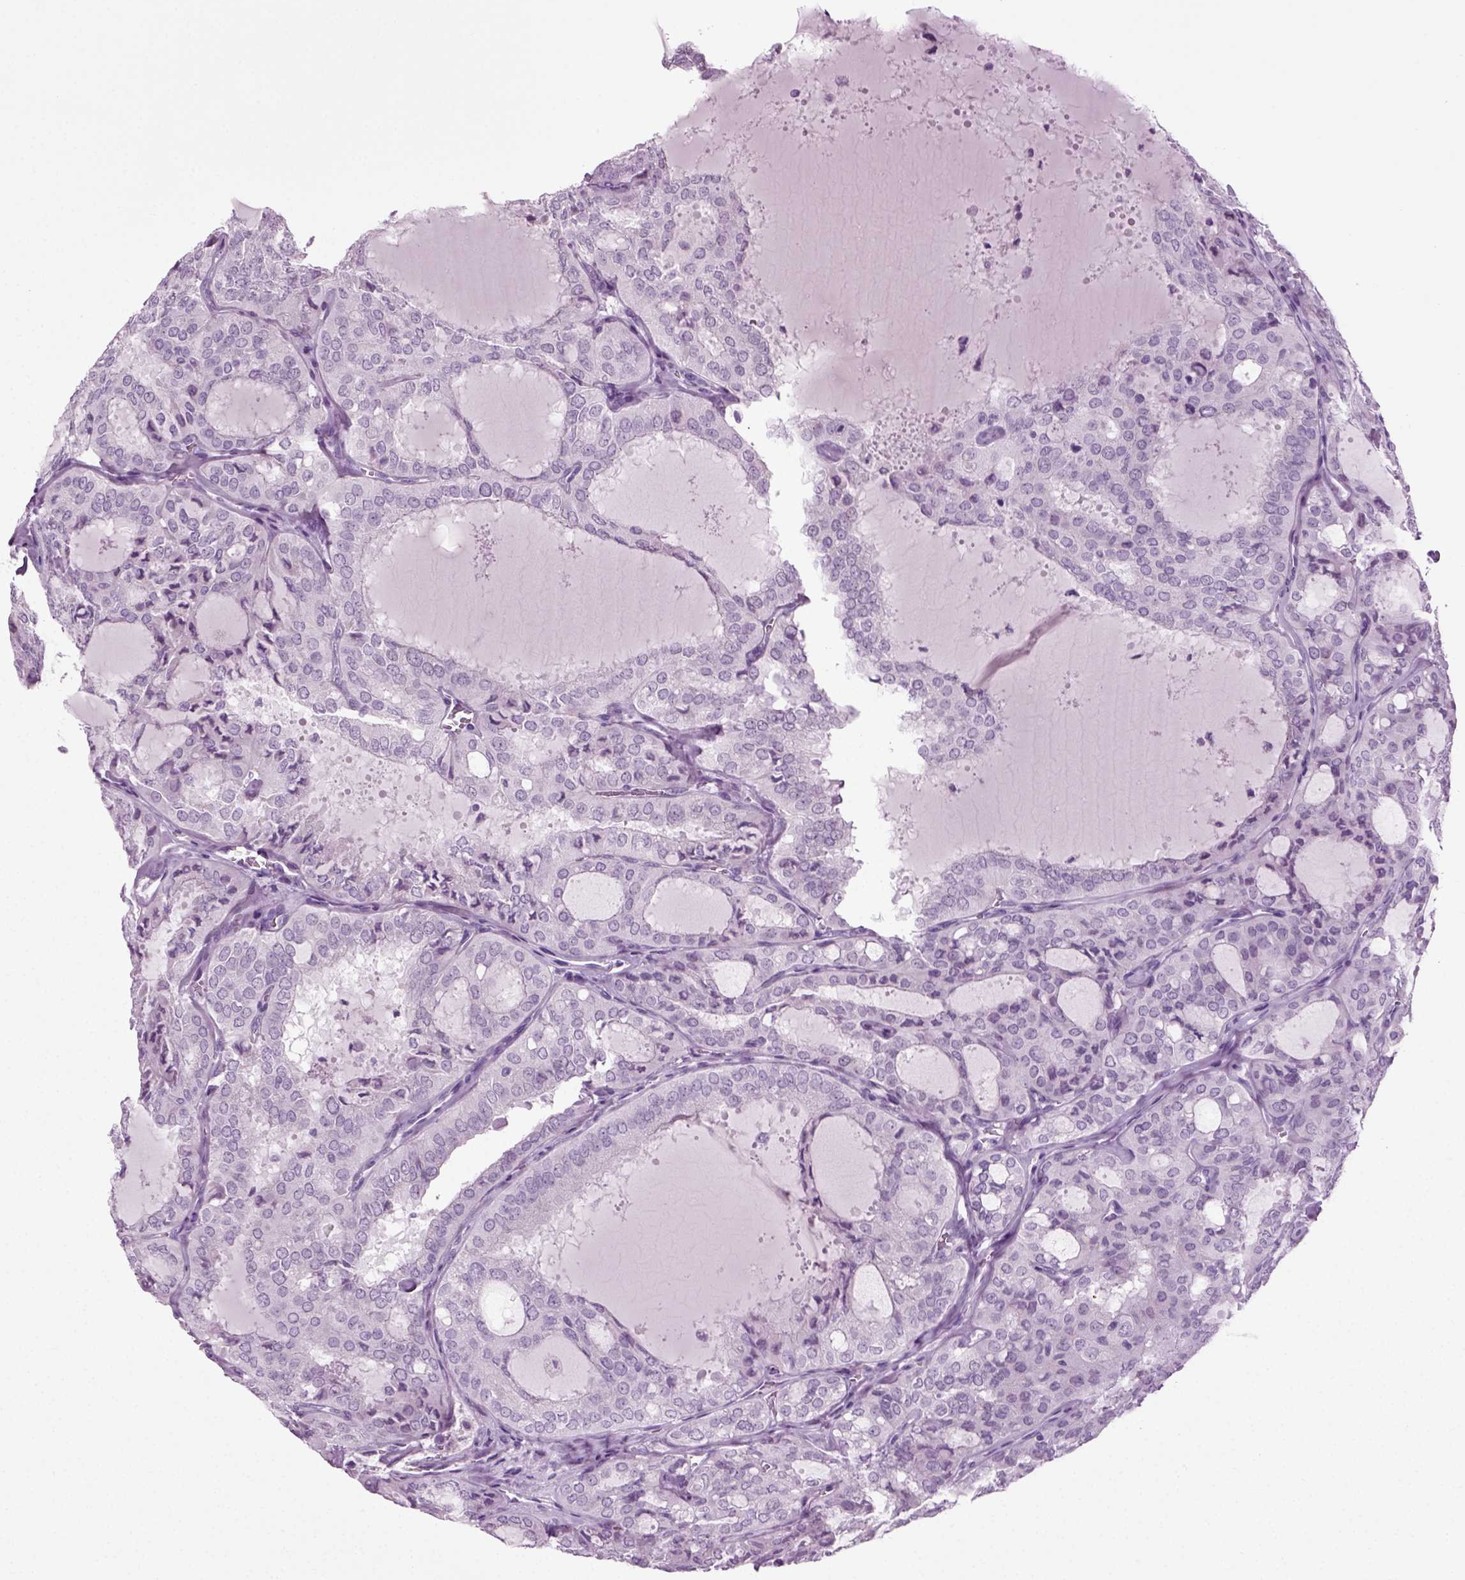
{"staining": {"intensity": "negative", "quantity": "none", "location": "none"}, "tissue": "thyroid cancer", "cell_type": "Tumor cells", "image_type": "cancer", "snomed": [{"axis": "morphology", "description": "Follicular adenoma carcinoma, NOS"}, {"axis": "topography", "description": "Thyroid gland"}], "caption": "High power microscopy micrograph of an immunohistochemistry (IHC) micrograph of follicular adenoma carcinoma (thyroid), revealing no significant expression in tumor cells.", "gene": "PRLH", "patient": {"sex": "male", "age": 75}}